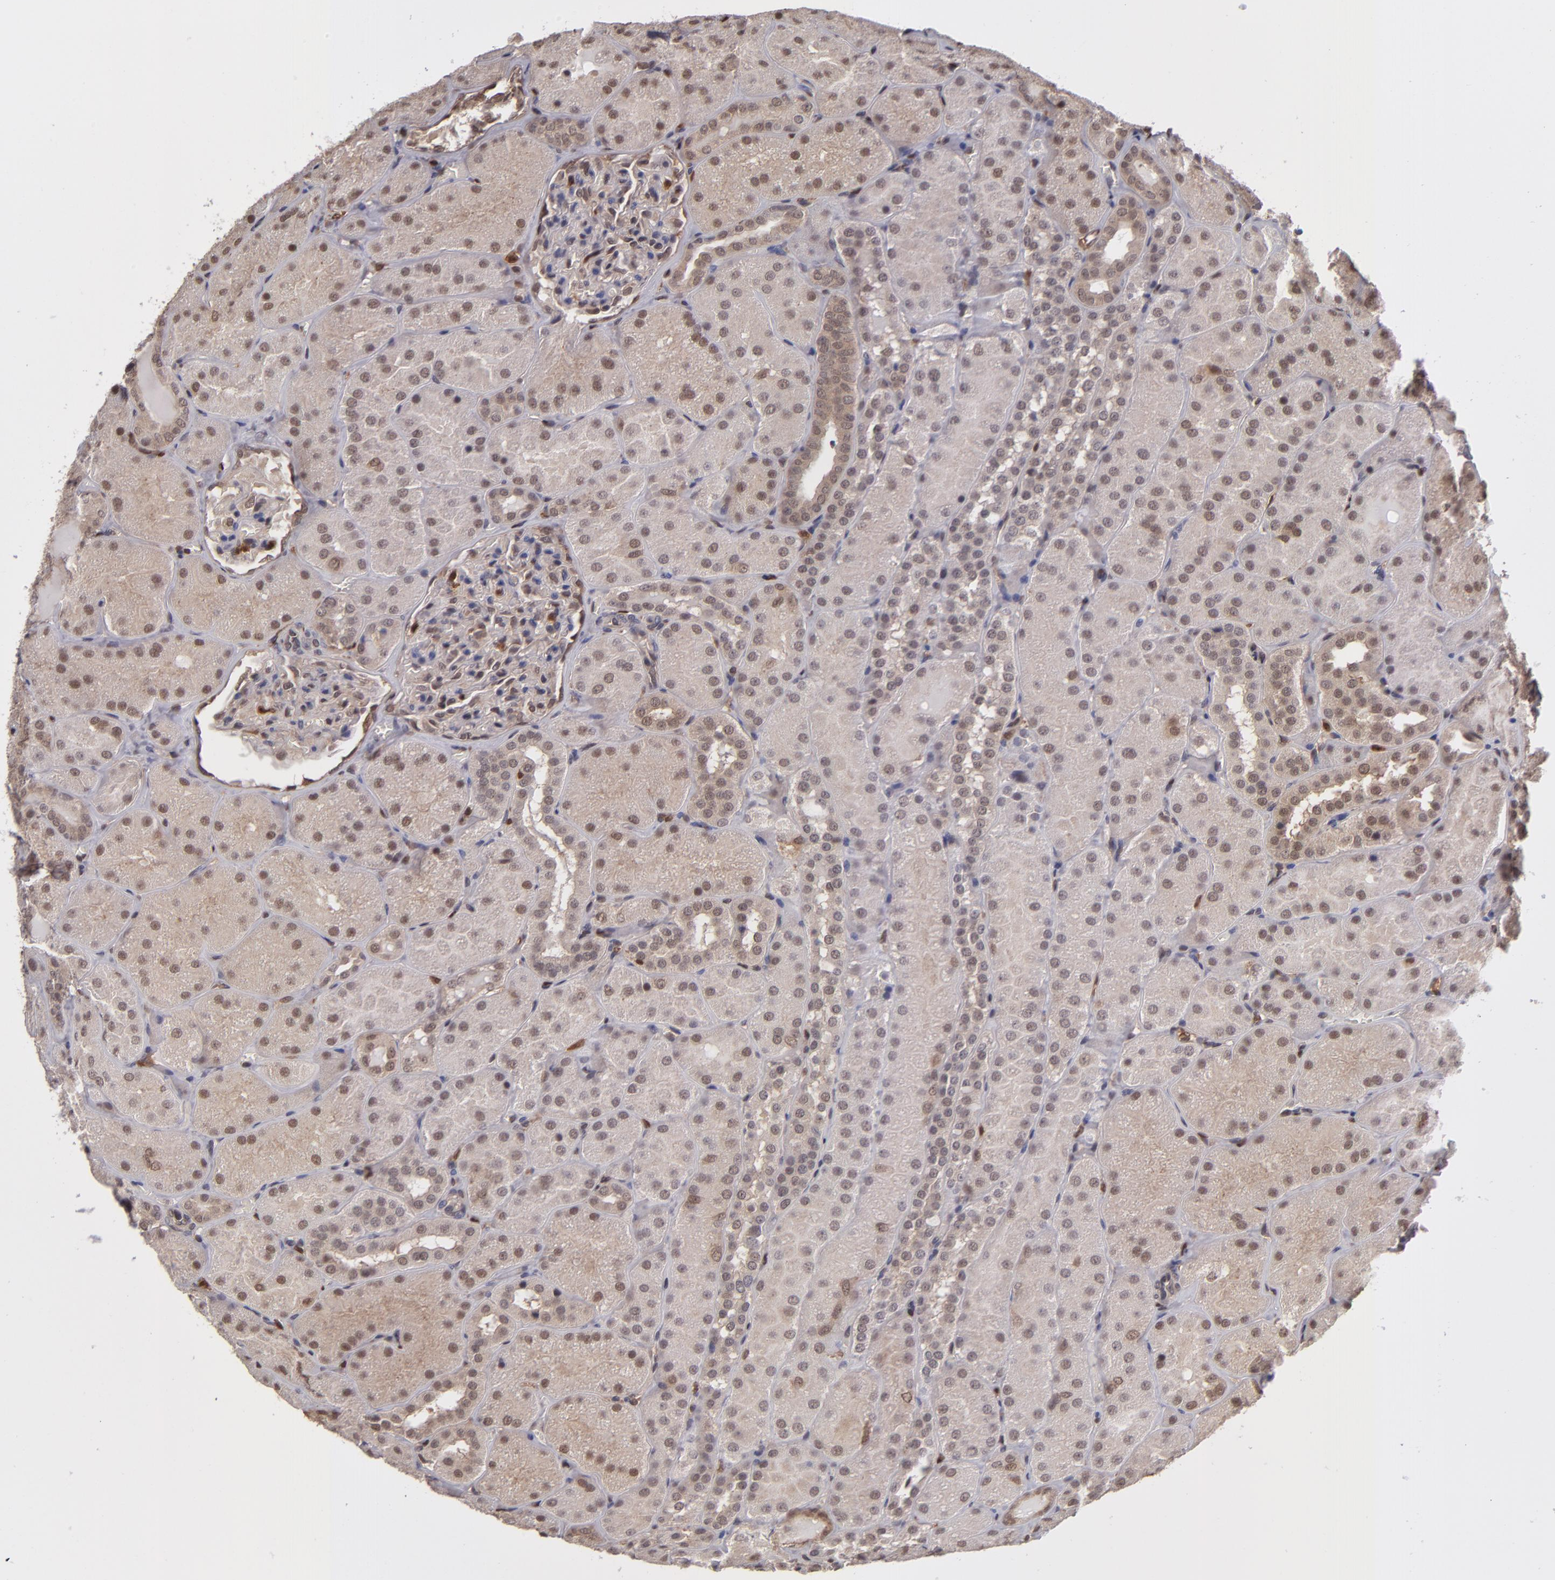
{"staining": {"intensity": "moderate", "quantity": "25%-75%", "location": "cytoplasmic/membranous,nuclear"}, "tissue": "kidney", "cell_type": "Cells in glomeruli", "image_type": "normal", "snomed": [{"axis": "morphology", "description": "Normal tissue, NOS"}, {"axis": "topography", "description": "Kidney"}], "caption": "Protein expression by immunohistochemistry (IHC) shows moderate cytoplasmic/membranous,nuclear expression in approximately 25%-75% of cells in glomeruli in unremarkable kidney. The protein of interest is shown in brown color, while the nuclei are stained blue.", "gene": "GRB2", "patient": {"sex": "male", "age": 28}}